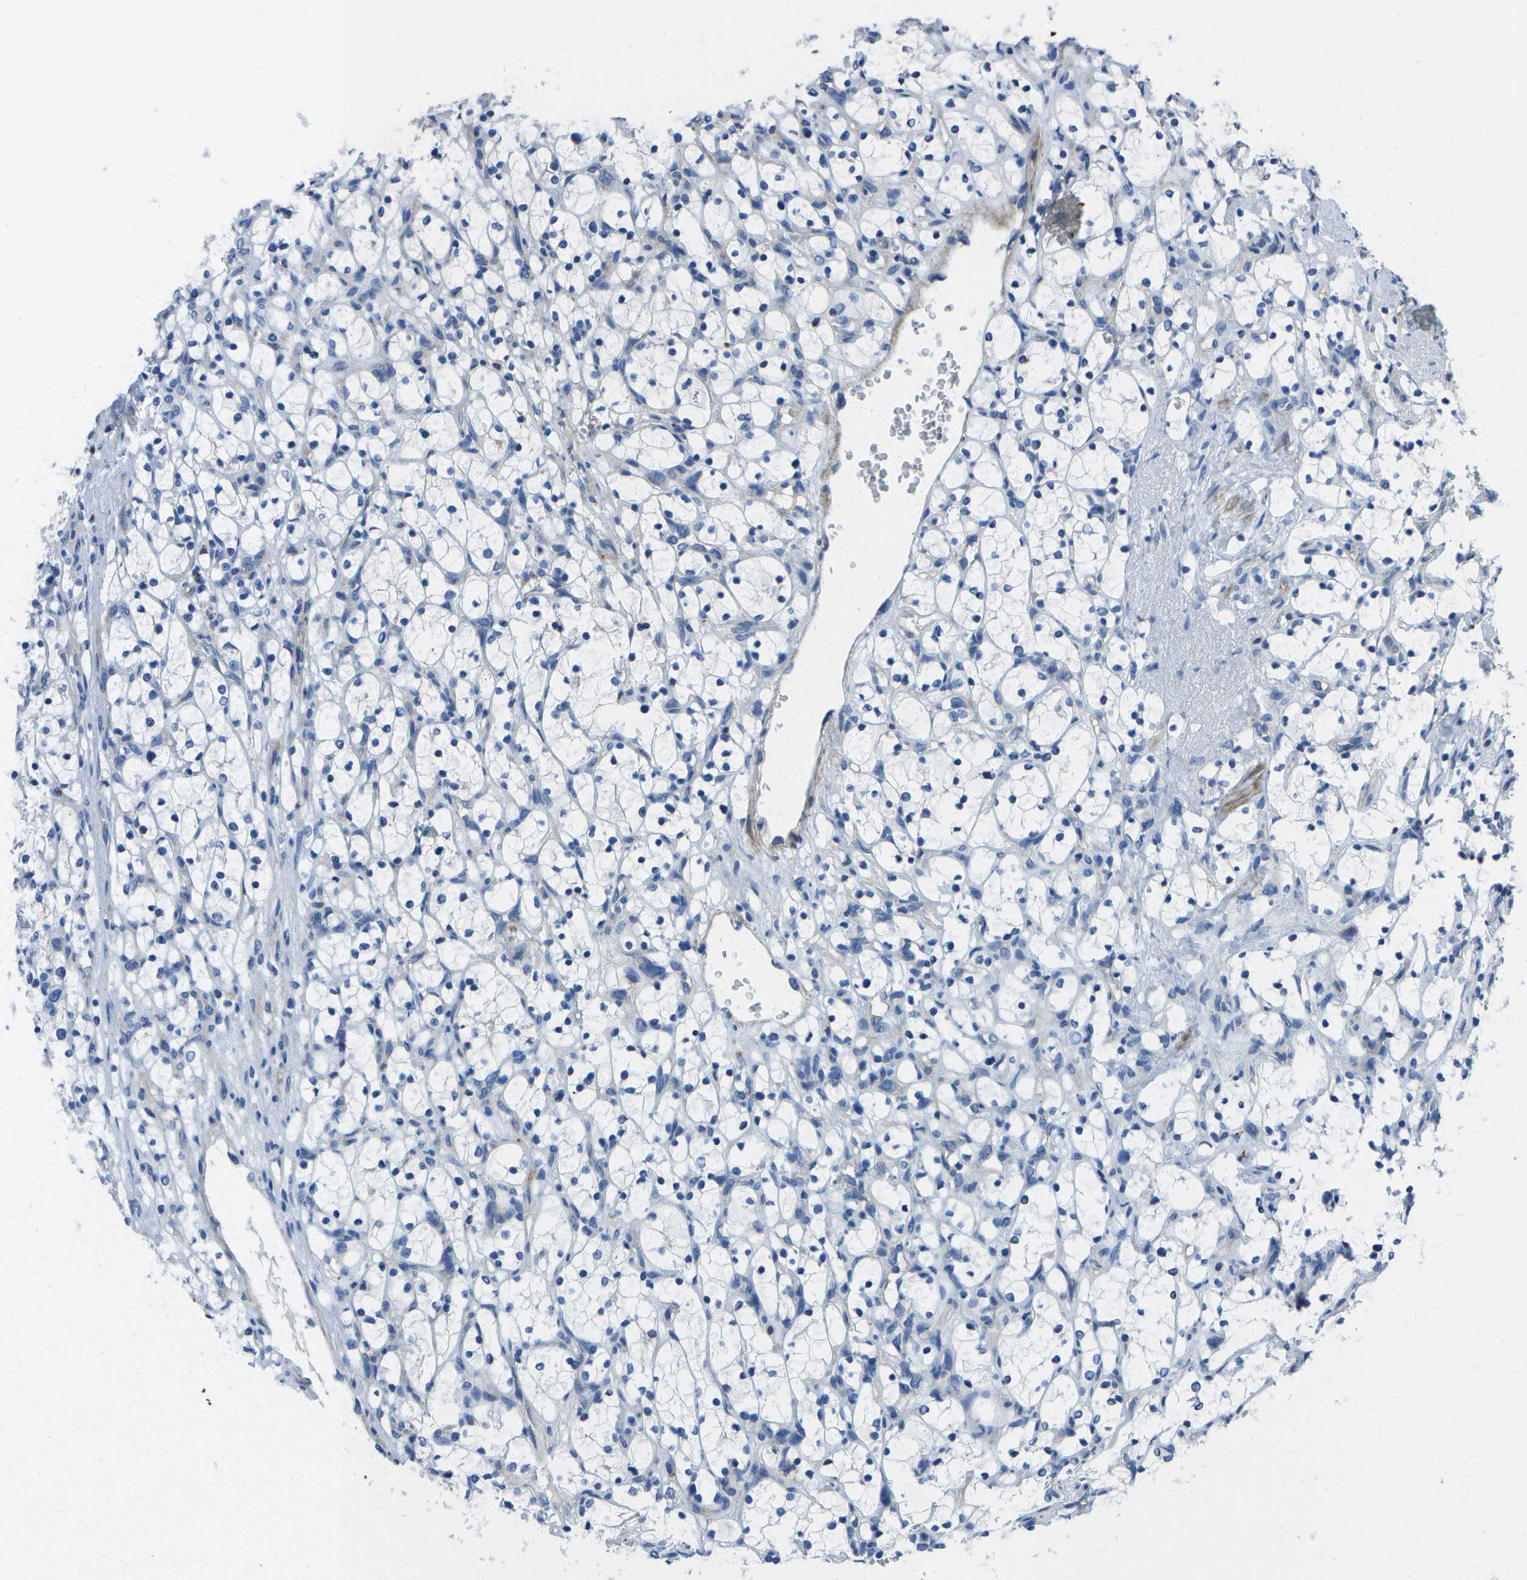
{"staining": {"intensity": "negative", "quantity": "none", "location": "none"}, "tissue": "renal cancer", "cell_type": "Tumor cells", "image_type": "cancer", "snomed": [{"axis": "morphology", "description": "Adenocarcinoma, NOS"}, {"axis": "topography", "description": "Kidney"}], "caption": "This is an immunohistochemistry photomicrograph of renal cancer (adenocarcinoma). There is no positivity in tumor cells.", "gene": "DCT", "patient": {"sex": "female", "age": 69}}